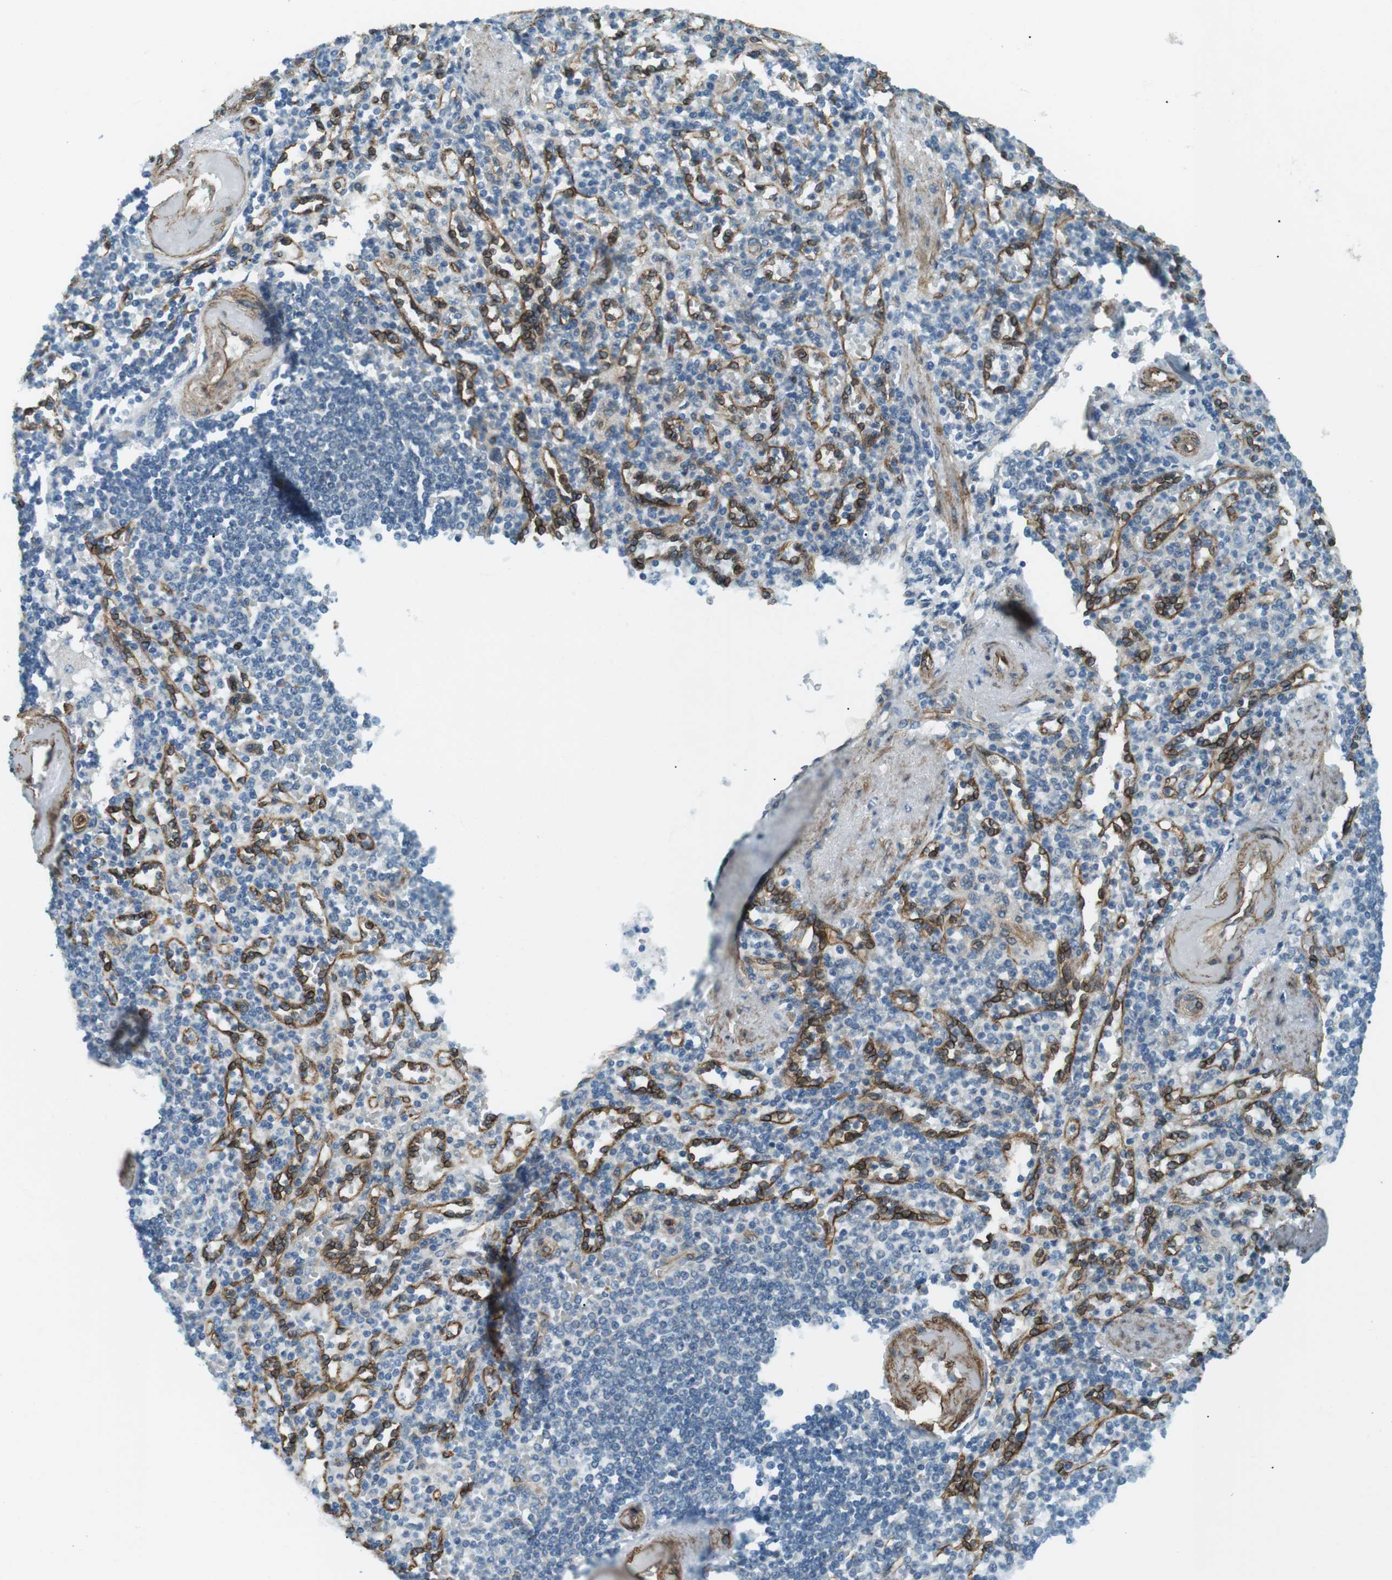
{"staining": {"intensity": "negative", "quantity": "none", "location": "none"}, "tissue": "spleen", "cell_type": "Cells in red pulp", "image_type": "normal", "snomed": [{"axis": "morphology", "description": "Normal tissue, NOS"}, {"axis": "topography", "description": "Spleen"}], "caption": "Human spleen stained for a protein using immunohistochemistry (IHC) exhibits no expression in cells in red pulp.", "gene": "ODR4", "patient": {"sex": "female", "age": 74}}